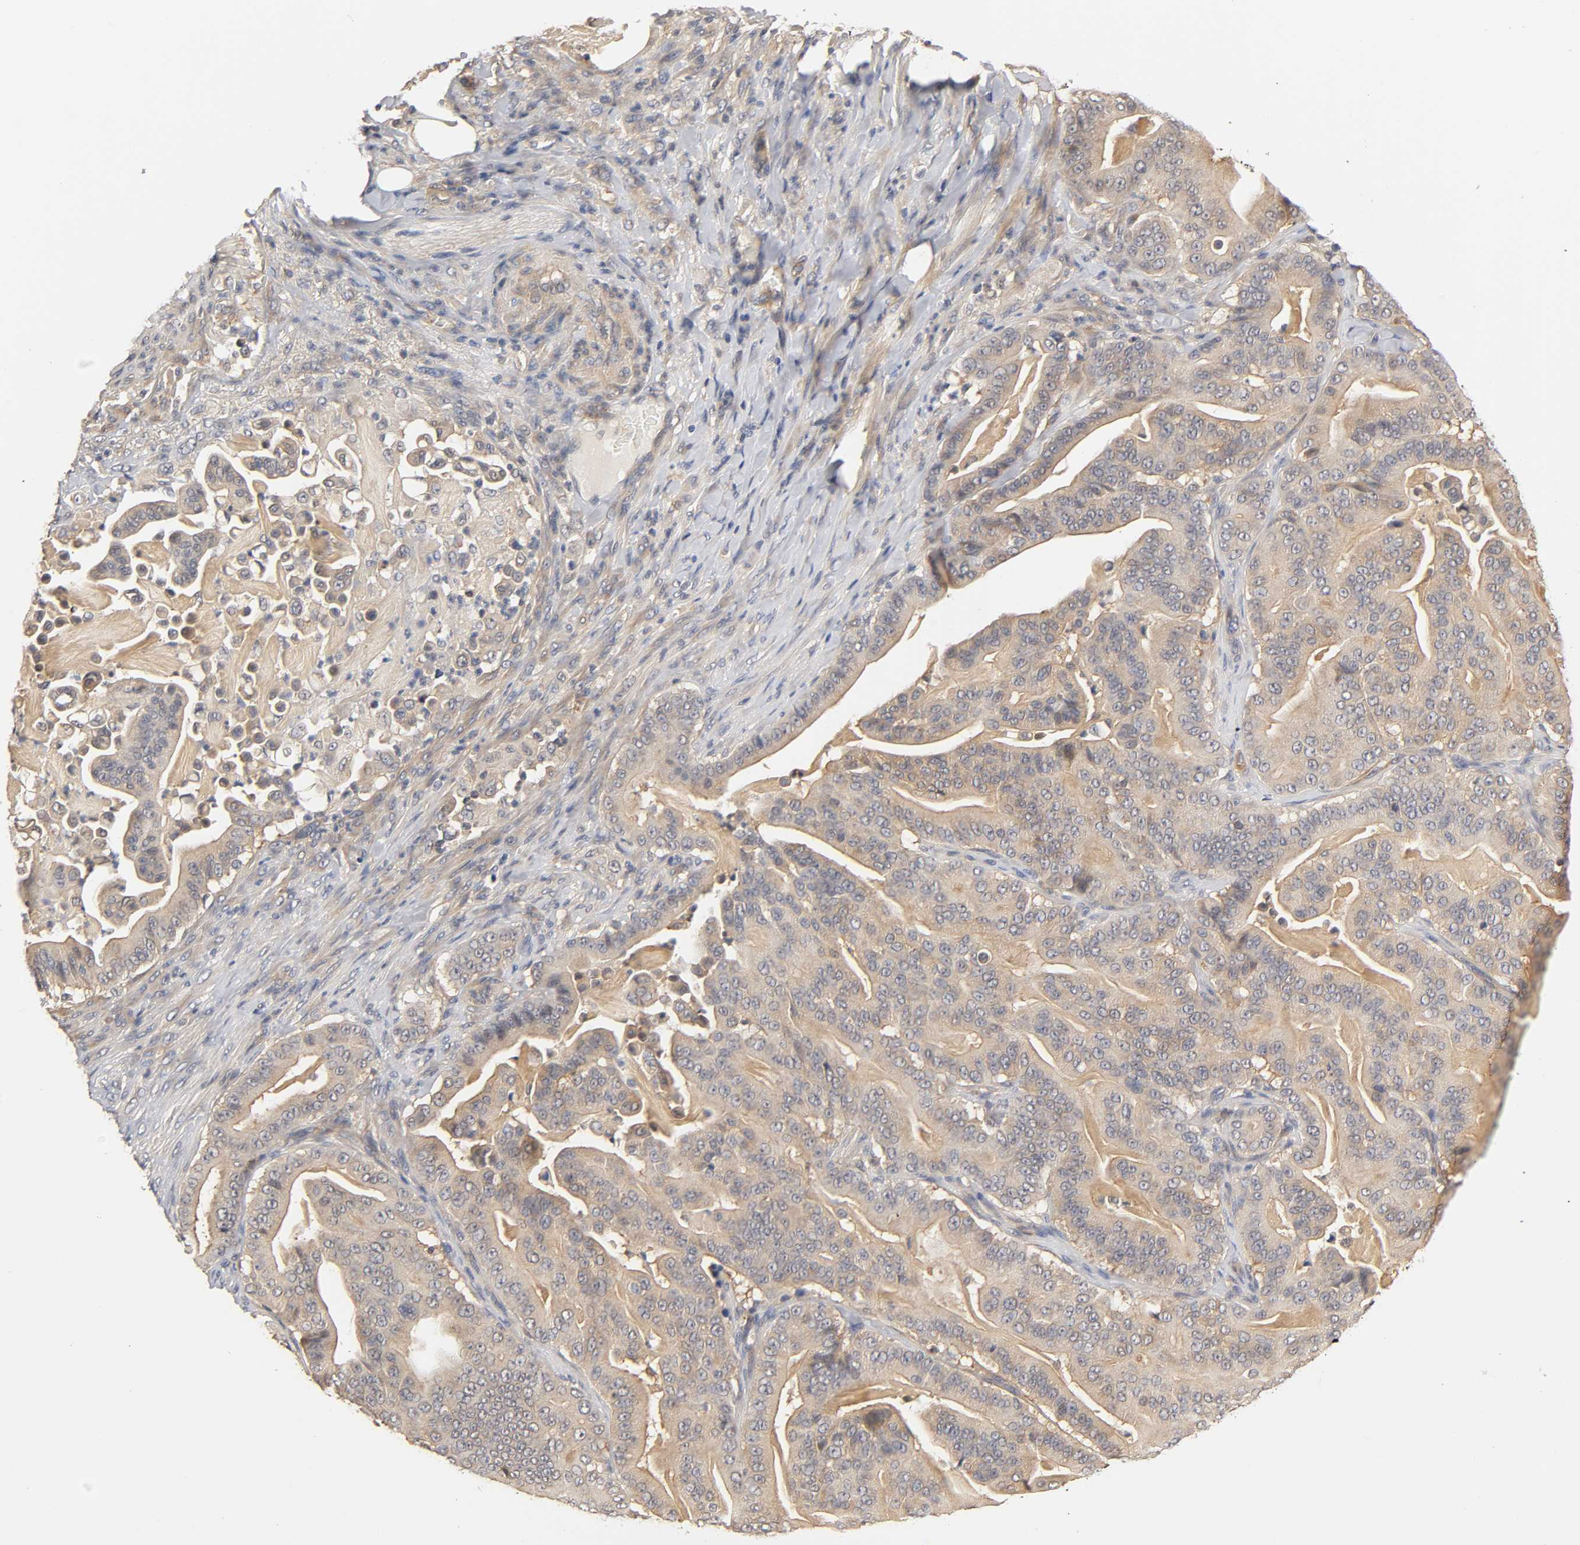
{"staining": {"intensity": "weak", "quantity": ">75%", "location": "cytoplasmic/membranous"}, "tissue": "pancreatic cancer", "cell_type": "Tumor cells", "image_type": "cancer", "snomed": [{"axis": "morphology", "description": "Adenocarcinoma, NOS"}, {"axis": "topography", "description": "Pancreas"}], "caption": "Pancreatic cancer stained for a protein displays weak cytoplasmic/membranous positivity in tumor cells.", "gene": "PDE5A", "patient": {"sex": "male", "age": 63}}